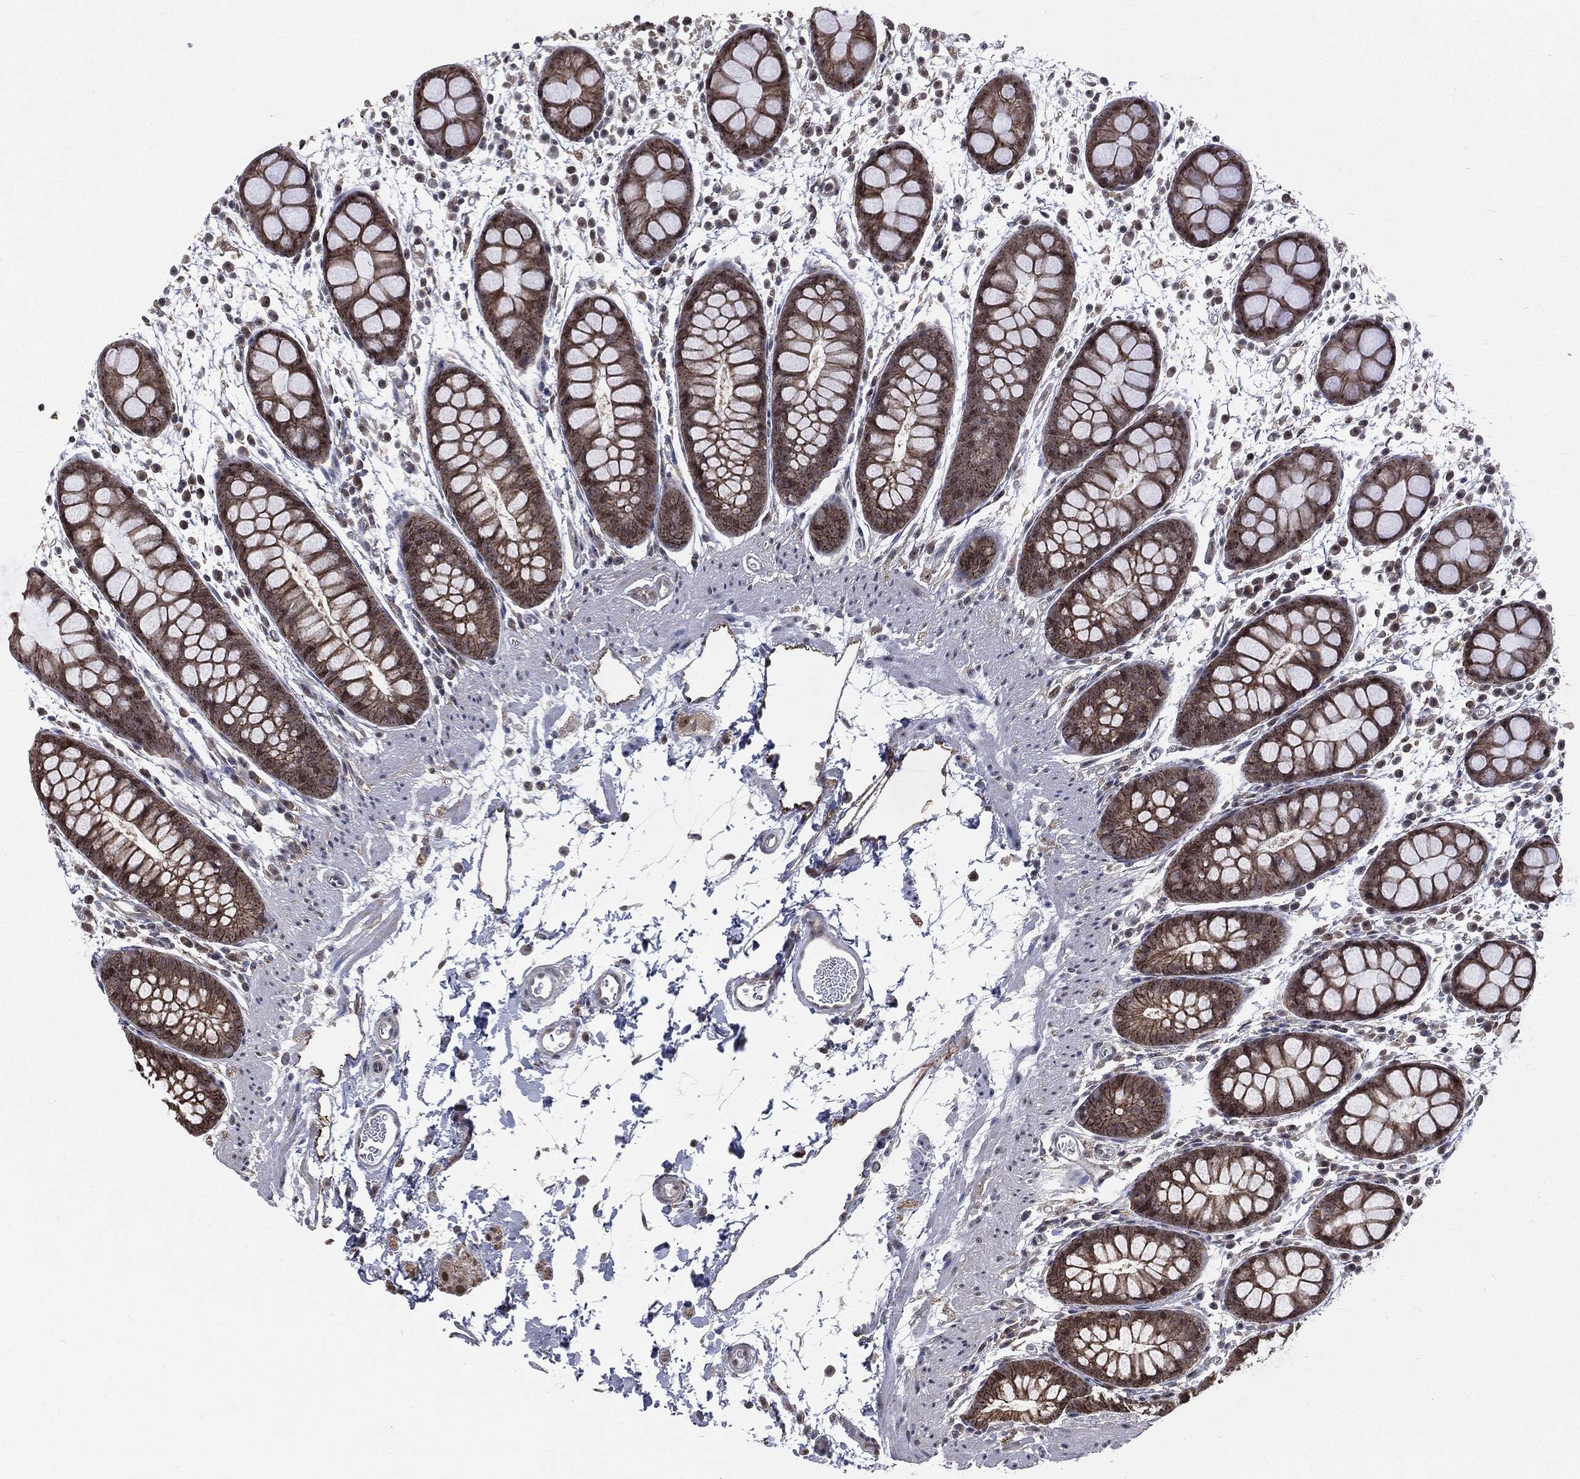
{"staining": {"intensity": "moderate", "quantity": ">75%", "location": "cytoplasmic/membranous"}, "tissue": "rectum", "cell_type": "Glandular cells", "image_type": "normal", "snomed": [{"axis": "morphology", "description": "Normal tissue, NOS"}, {"axis": "topography", "description": "Rectum"}], "caption": "Immunohistochemistry of benign human rectum shows medium levels of moderate cytoplasmic/membranous expression in approximately >75% of glandular cells. (DAB IHC, brown staining for protein, blue staining for nuclei).", "gene": "TRMT1L", "patient": {"sex": "male", "age": 57}}